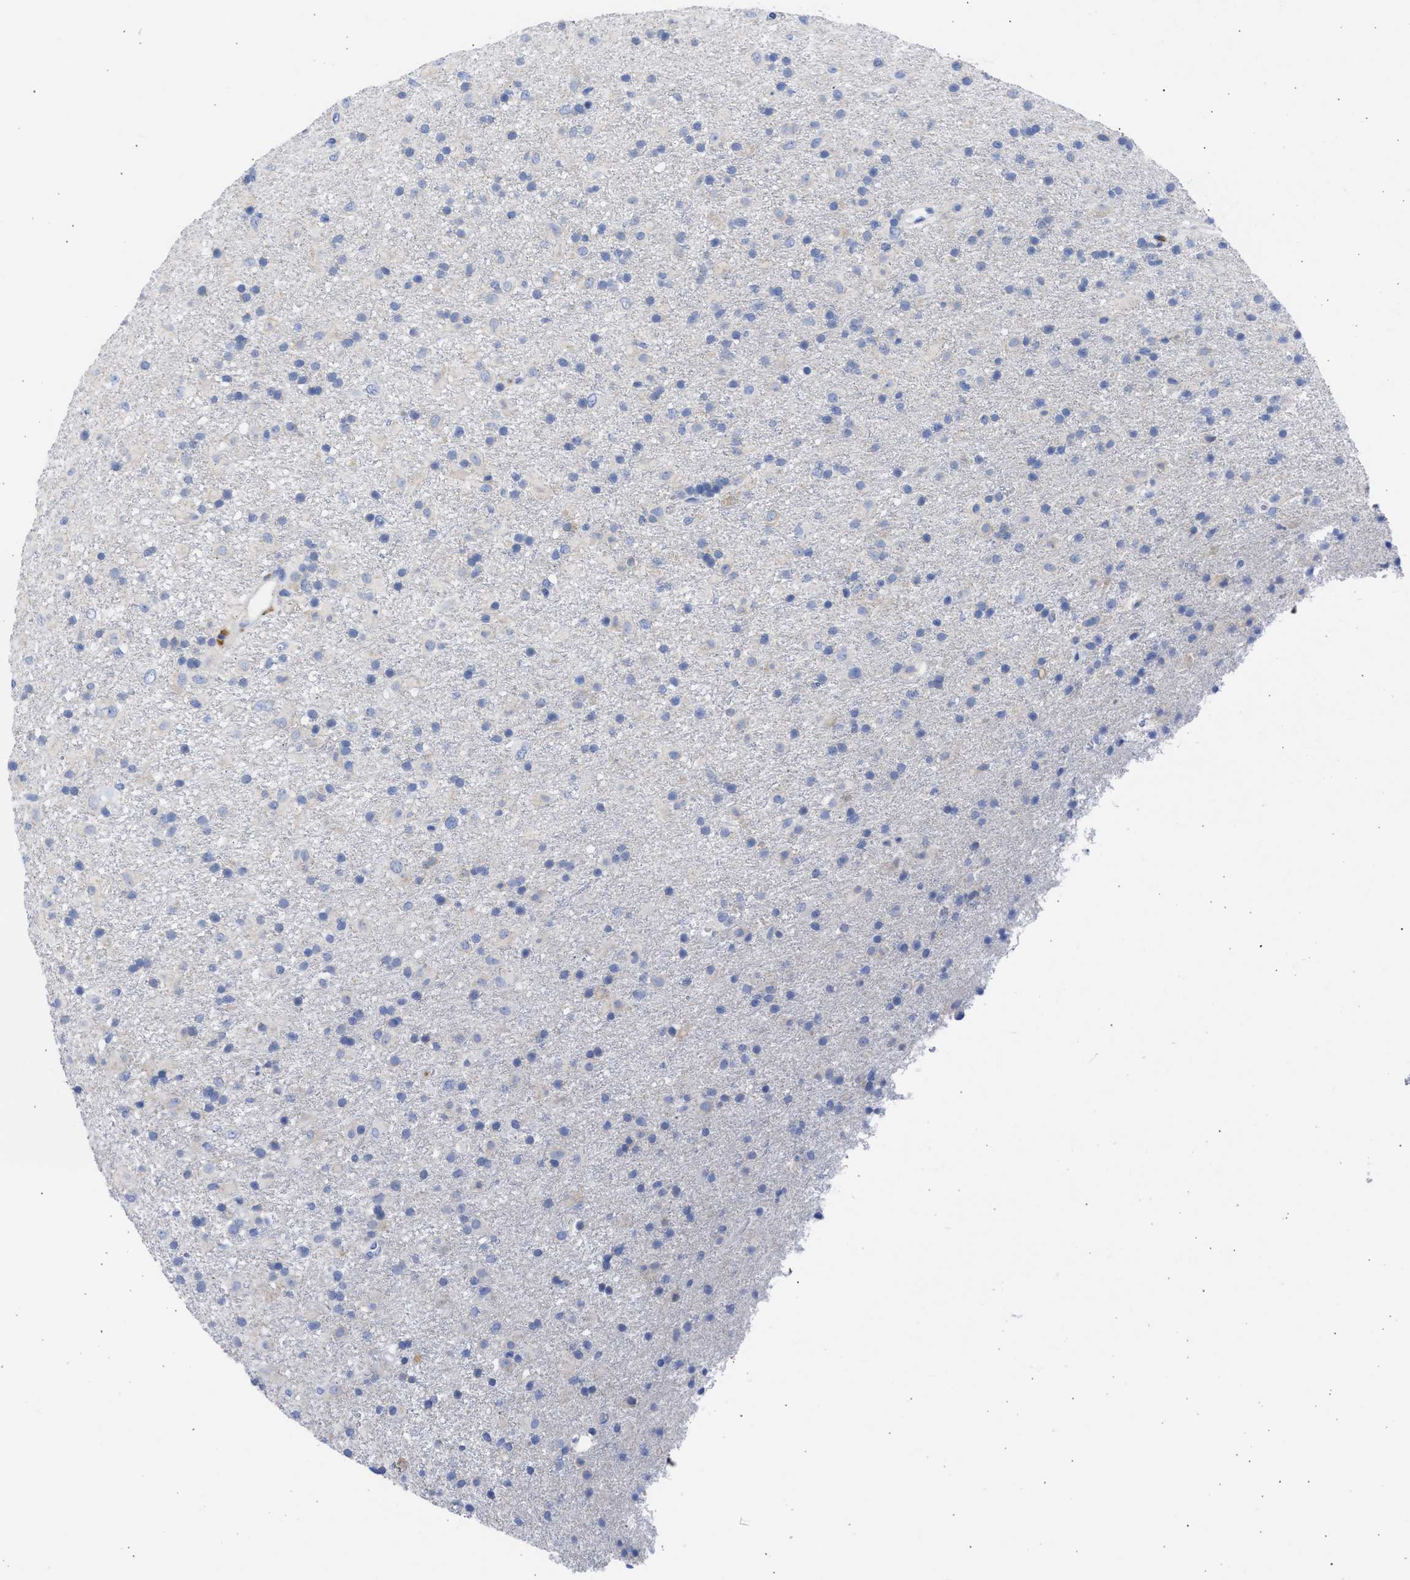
{"staining": {"intensity": "negative", "quantity": "none", "location": "none"}, "tissue": "glioma", "cell_type": "Tumor cells", "image_type": "cancer", "snomed": [{"axis": "morphology", "description": "Glioma, malignant, Low grade"}, {"axis": "topography", "description": "Brain"}], "caption": "A high-resolution image shows IHC staining of glioma, which displays no significant expression in tumor cells.", "gene": "RSPH1", "patient": {"sex": "male", "age": 65}}